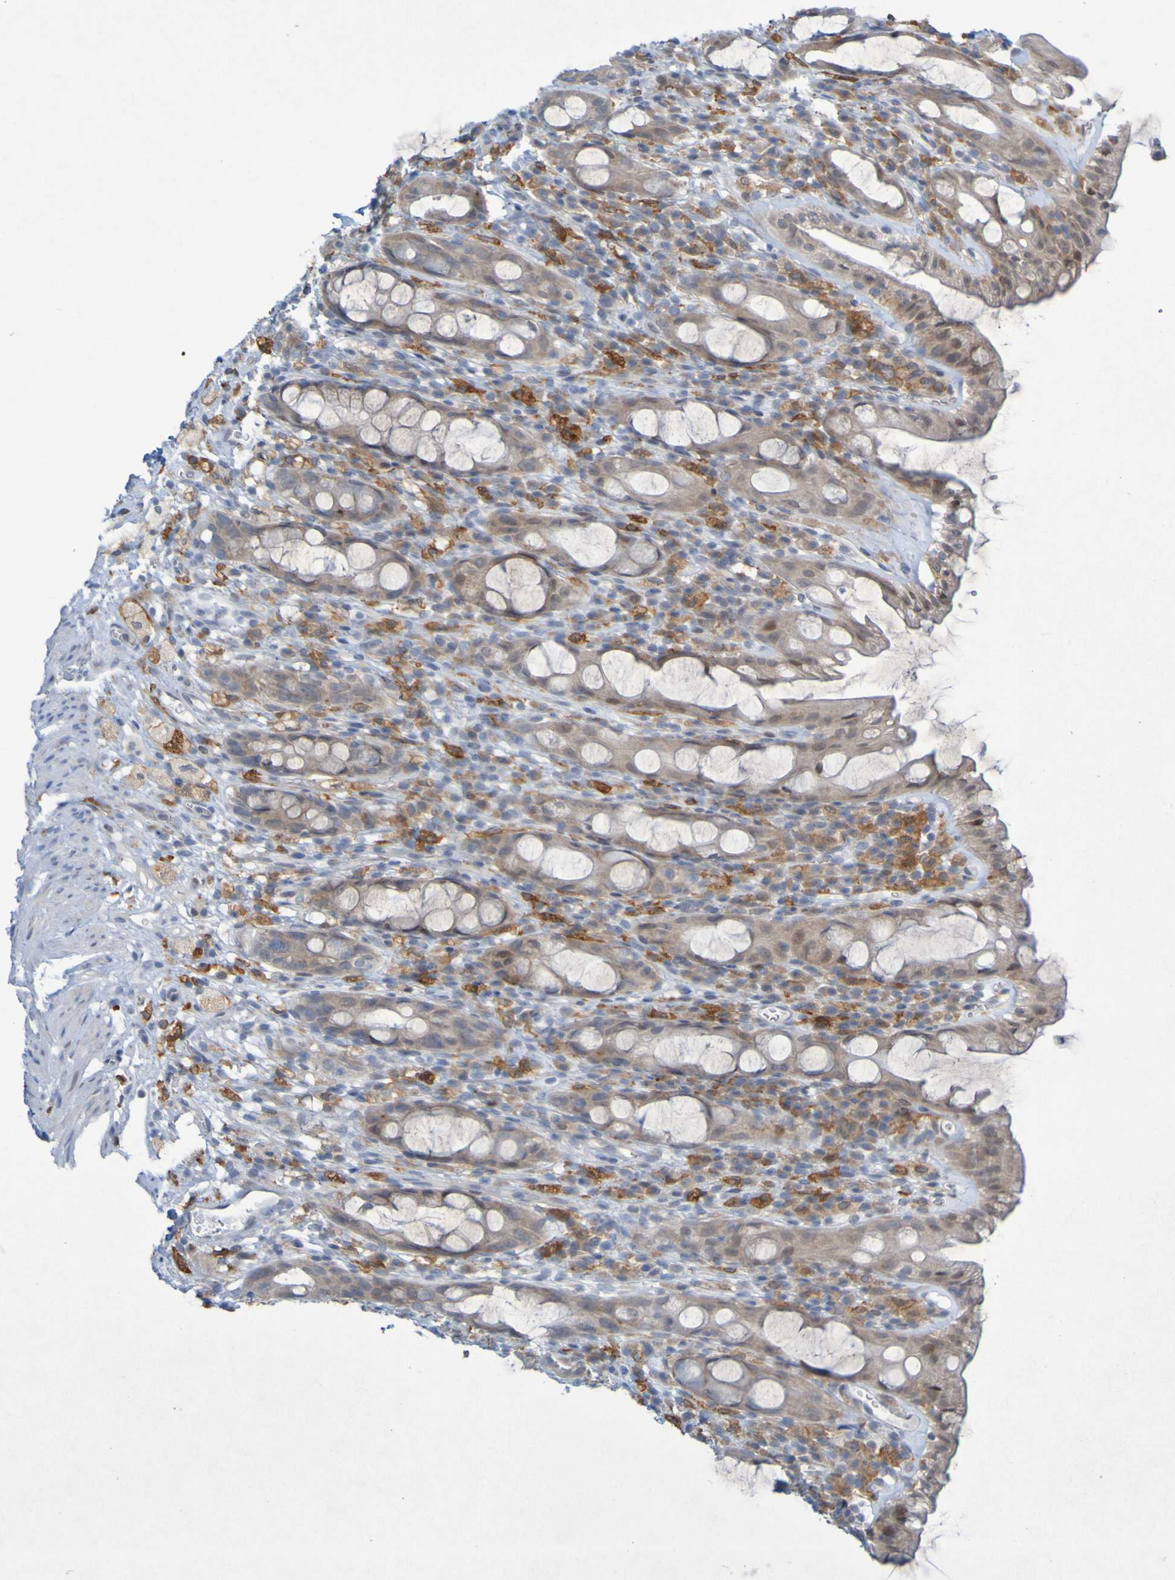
{"staining": {"intensity": "weak", "quantity": ">75%", "location": "cytoplasmic/membranous"}, "tissue": "rectum", "cell_type": "Glandular cells", "image_type": "normal", "snomed": [{"axis": "morphology", "description": "Normal tissue, NOS"}, {"axis": "topography", "description": "Rectum"}], "caption": "Immunohistochemical staining of unremarkable rectum demonstrates weak cytoplasmic/membranous protein expression in approximately >75% of glandular cells.", "gene": "LILRB5", "patient": {"sex": "male", "age": 44}}